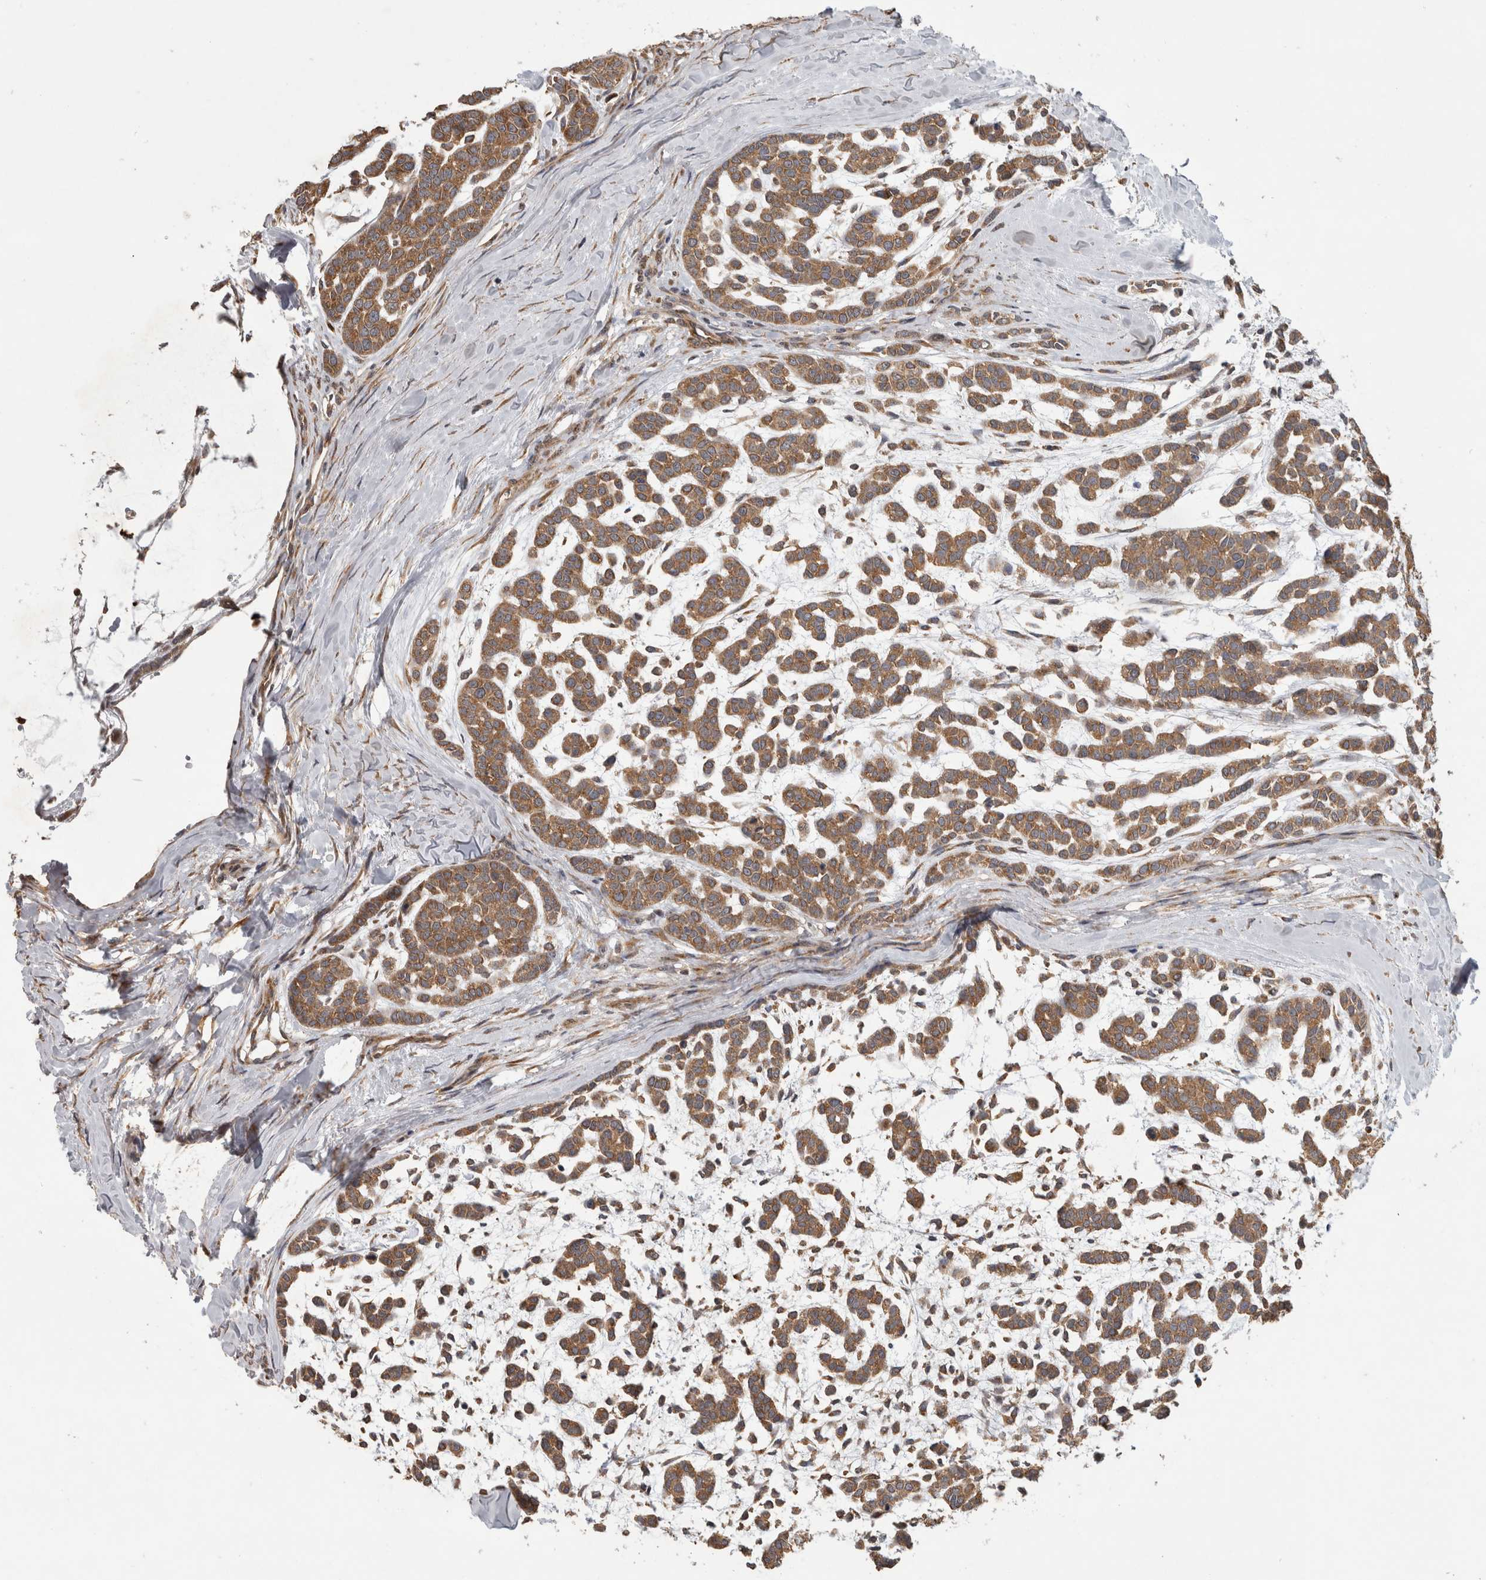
{"staining": {"intensity": "moderate", "quantity": ">75%", "location": "cytoplasmic/membranous"}, "tissue": "head and neck cancer", "cell_type": "Tumor cells", "image_type": "cancer", "snomed": [{"axis": "morphology", "description": "Adenocarcinoma, NOS"}, {"axis": "morphology", "description": "Adenoma, NOS"}, {"axis": "topography", "description": "Head-Neck"}], "caption": "Brown immunohistochemical staining in head and neck cancer demonstrates moderate cytoplasmic/membranous staining in about >75% of tumor cells.", "gene": "ATXN2", "patient": {"sex": "female", "age": 55}}